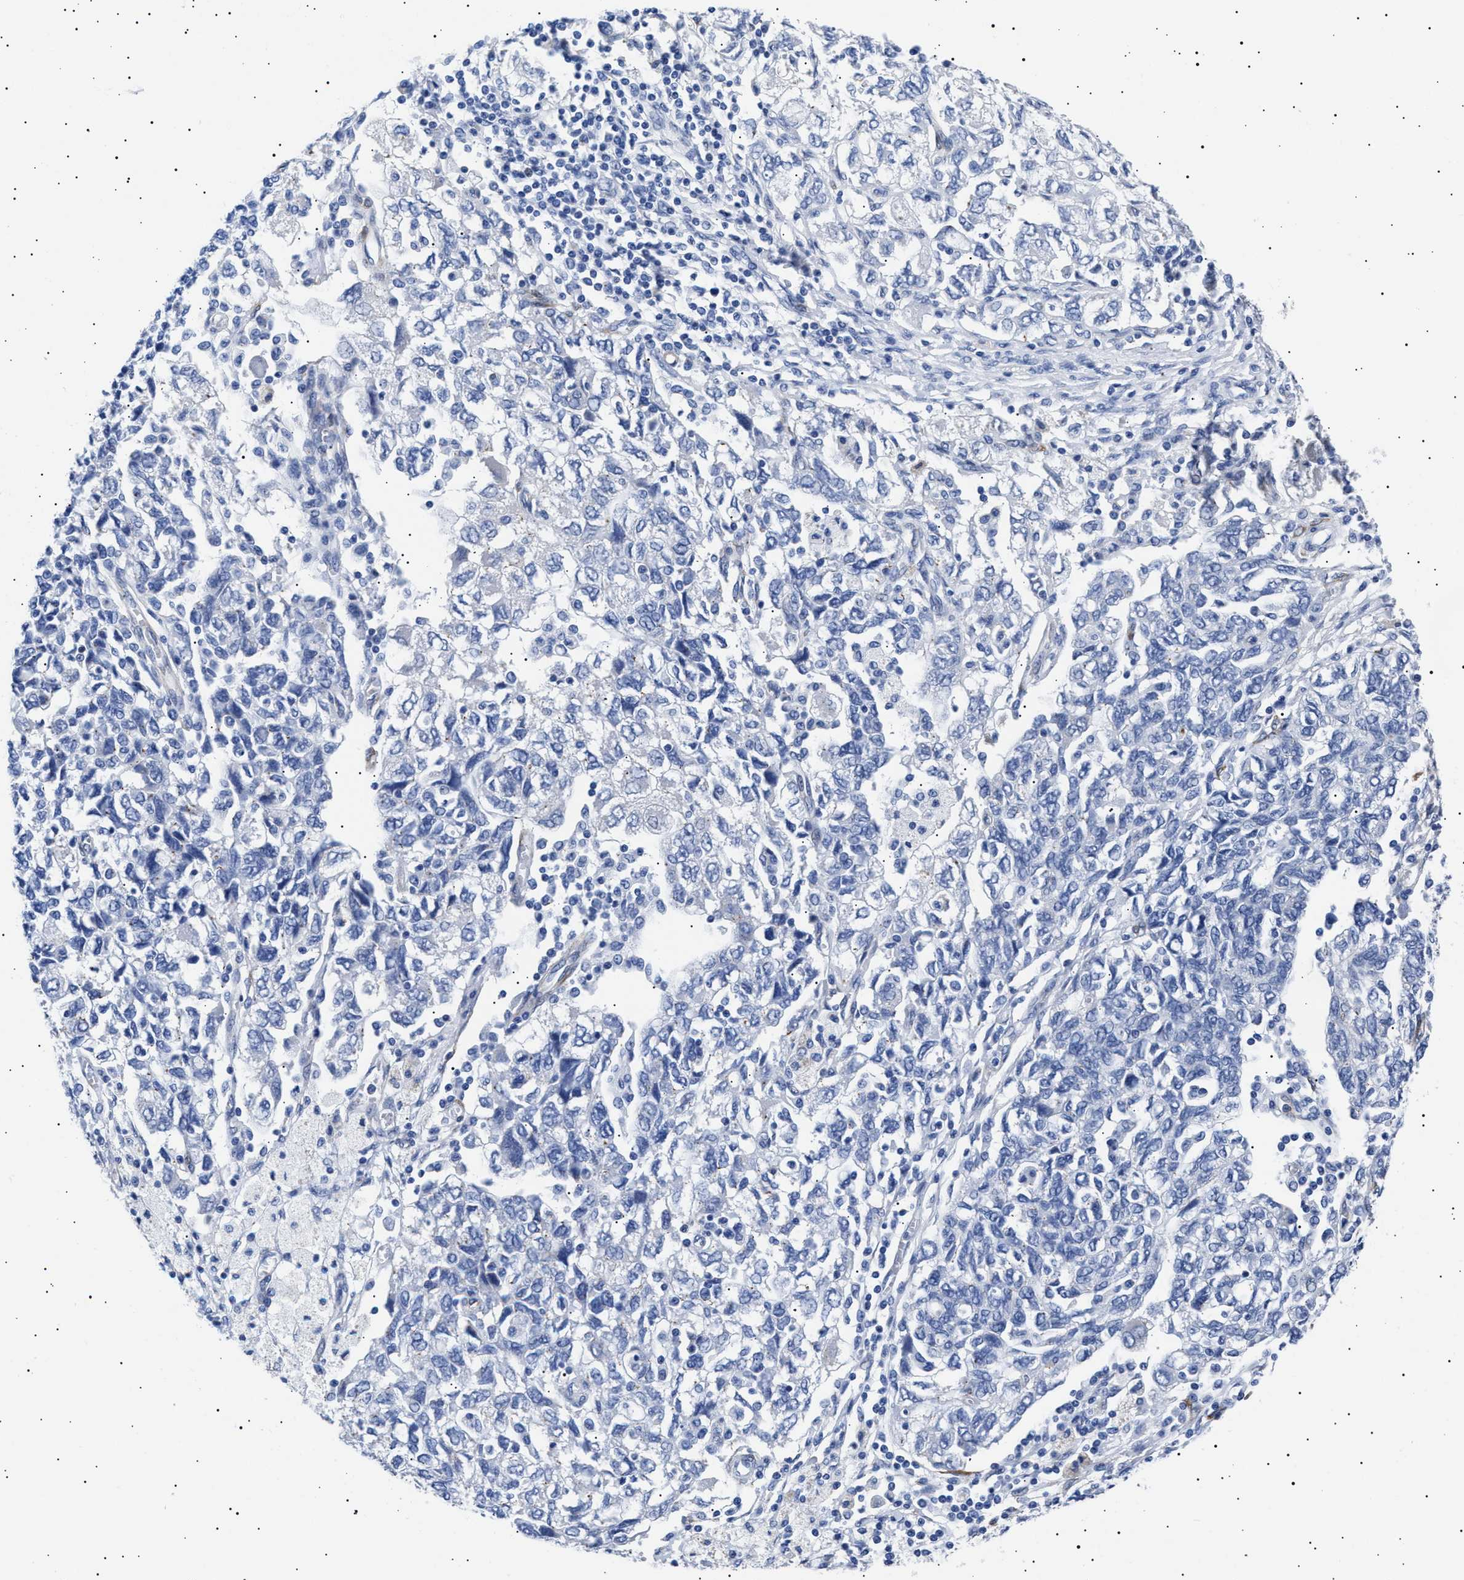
{"staining": {"intensity": "negative", "quantity": "none", "location": "none"}, "tissue": "ovarian cancer", "cell_type": "Tumor cells", "image_type": "cancer", "snomed": [{"axis": "morphology", "description": "Carcinoma, NOS"}, {"axis": "morphology", "description": "Cystadenocarcinoma, serous, NOS"}, {"axis": "topography", "description": "Ovary"}], "caption": "A micrograph of carcinoma (ovarian) stained for a protein reveals no brown staining in tumor cells. (DAB IHC, high magnification).", "gene": "HEMGN", "patient": {"sex": "female", "age": 69}}